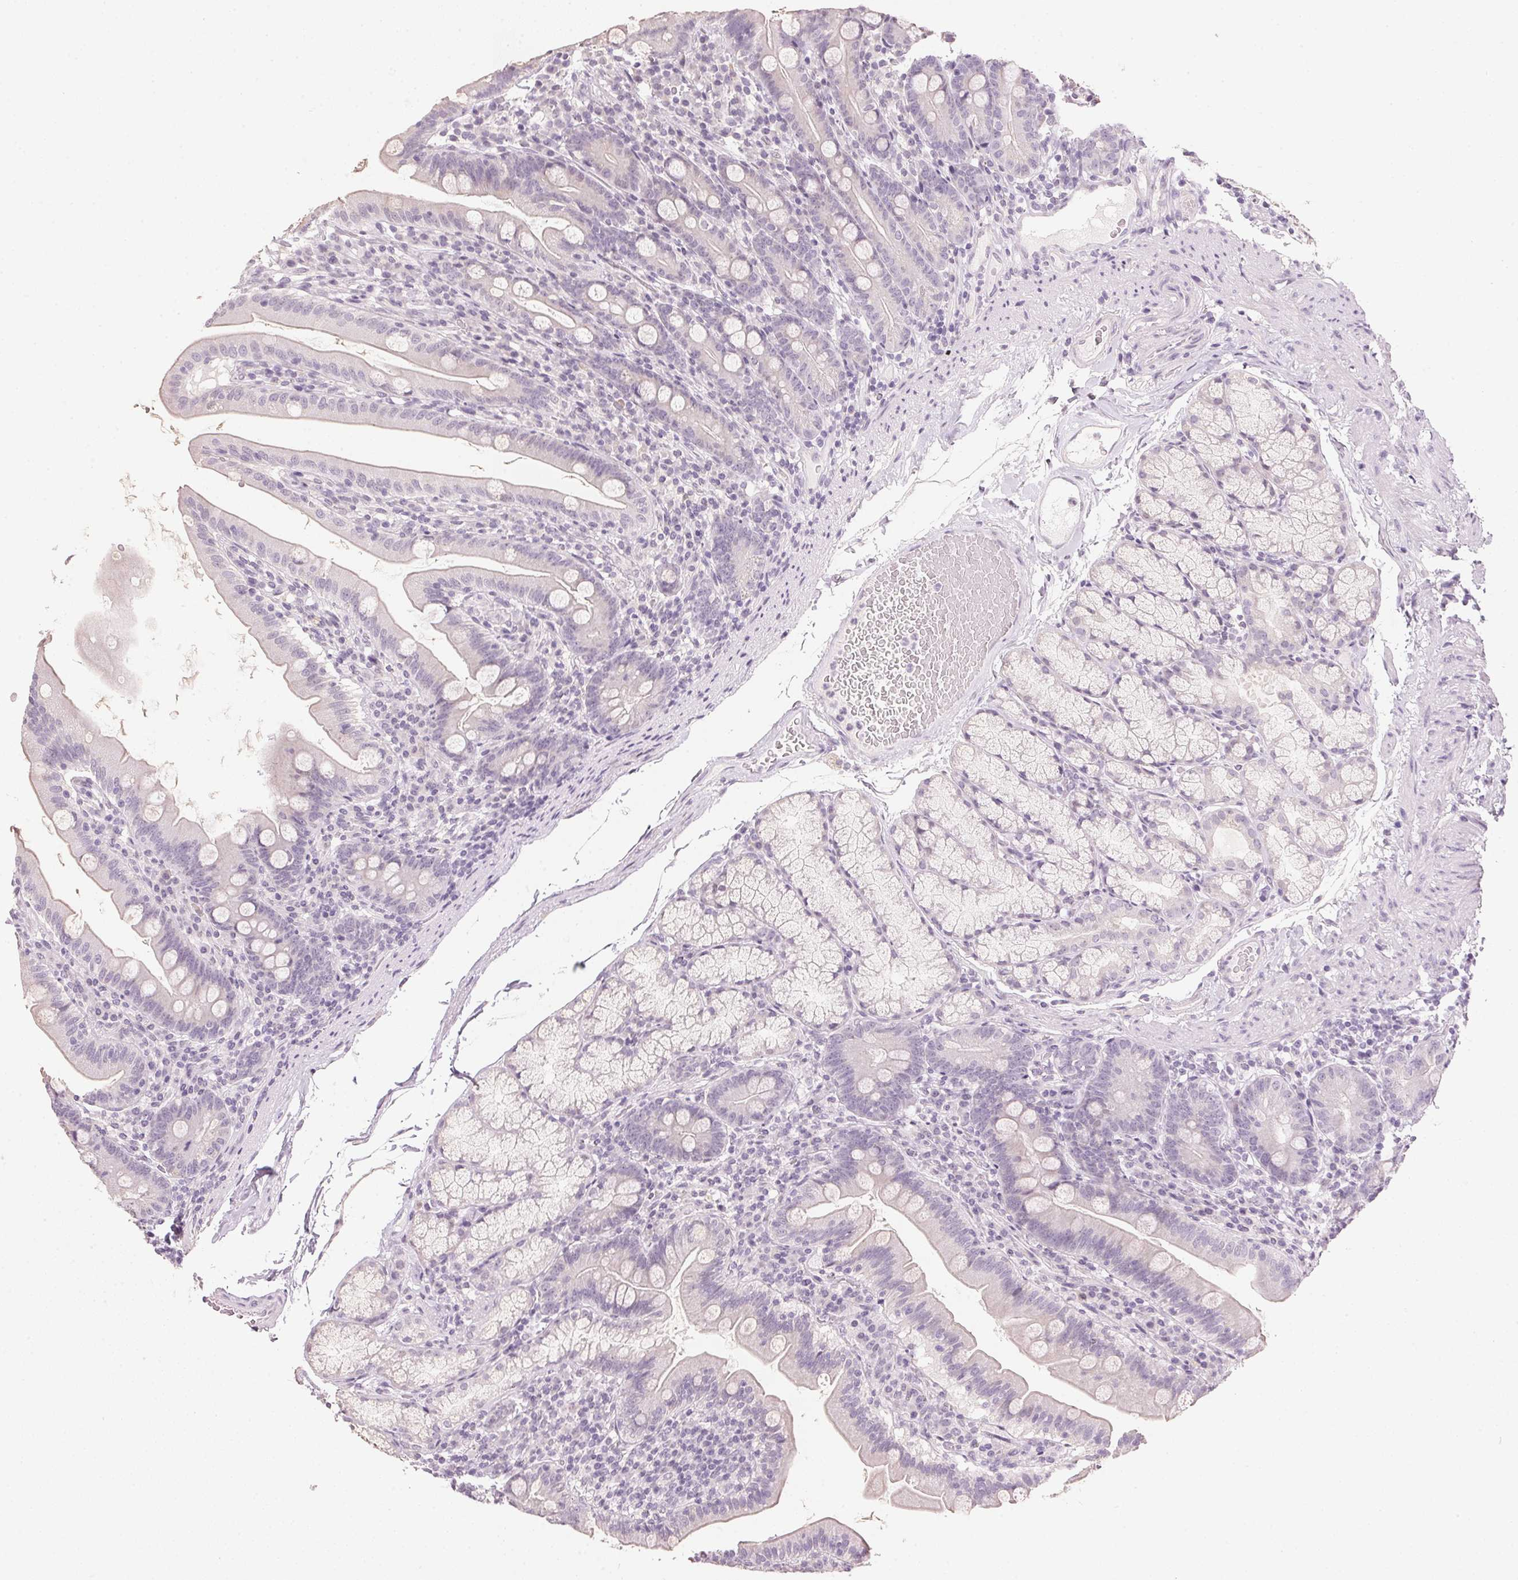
{"staining": {"intensity": "negative", "quantity": "none", "location": "none"}, "tissue": "duodenum", "cell_type": "Glandular cells", "image_type": "normal", "snomed": [{"axis": "morphology", "description": "Normal tissue, NOS"}, {"axis": "topography", "description": "Duodenum"}], "caption": "Photomicrograph shows no protein expression in glandular cells of normal duodenum.", "gene": "IGFBP1", "patient": {"sex": "female", "age": 67}}